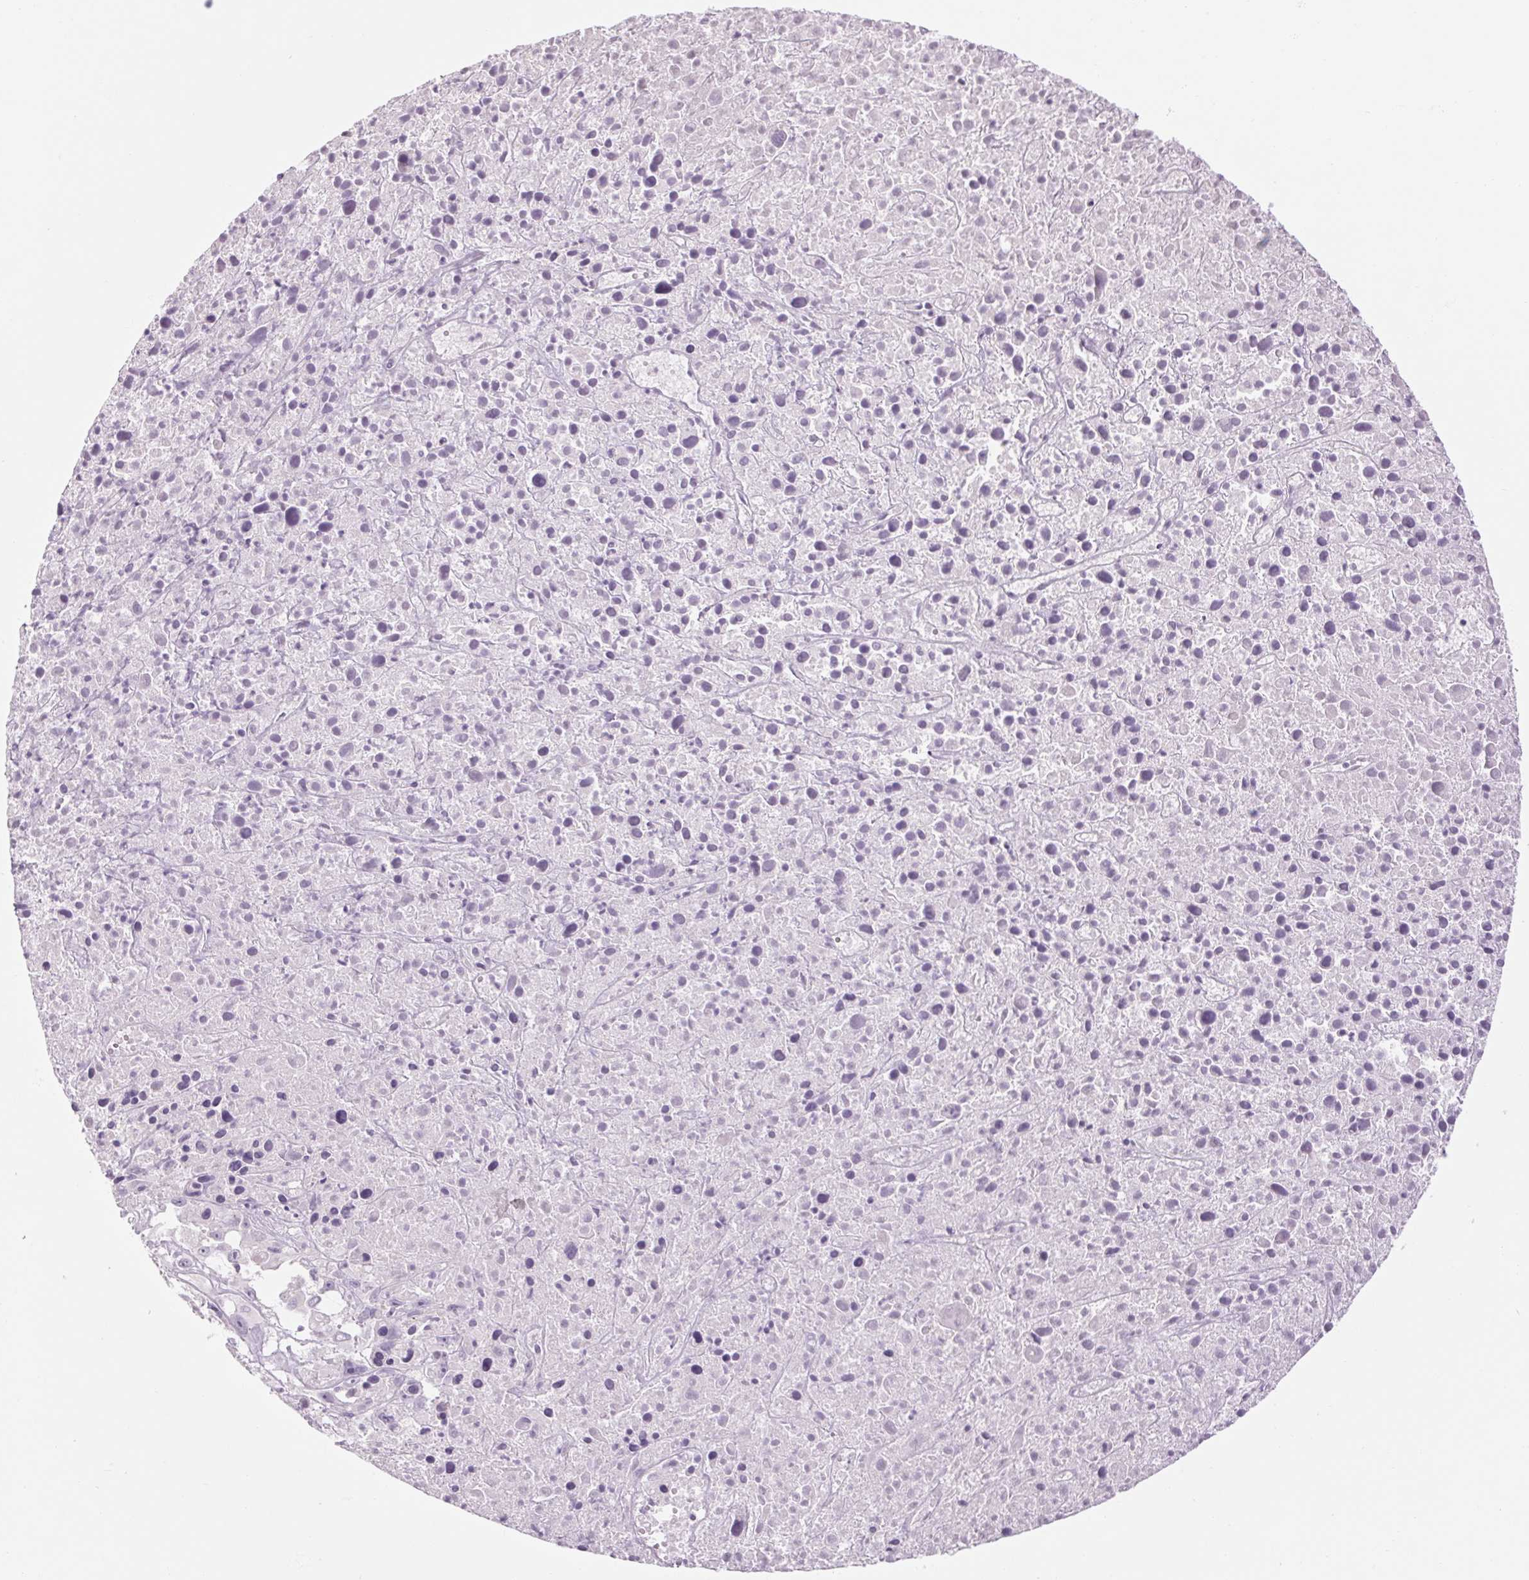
{"staining": {"intensity": "negative", "quantity": "none", "location": "none"}, "tissue": "melanoma", "cell_type": "Tumor cells", "image_type": "cancer", "snomed": [{"axis": "morphology", "description": "Malignant melanoma, Metastatic site"}, {"axis": "topography", "description": "Soft tissue"}], "caption": "This is an immunohistochemistry histopathology image of human melanoma. There is no expression in tumor cells.", "gene": "RPTN", "patient": {"sex": "male", "age": 50}}